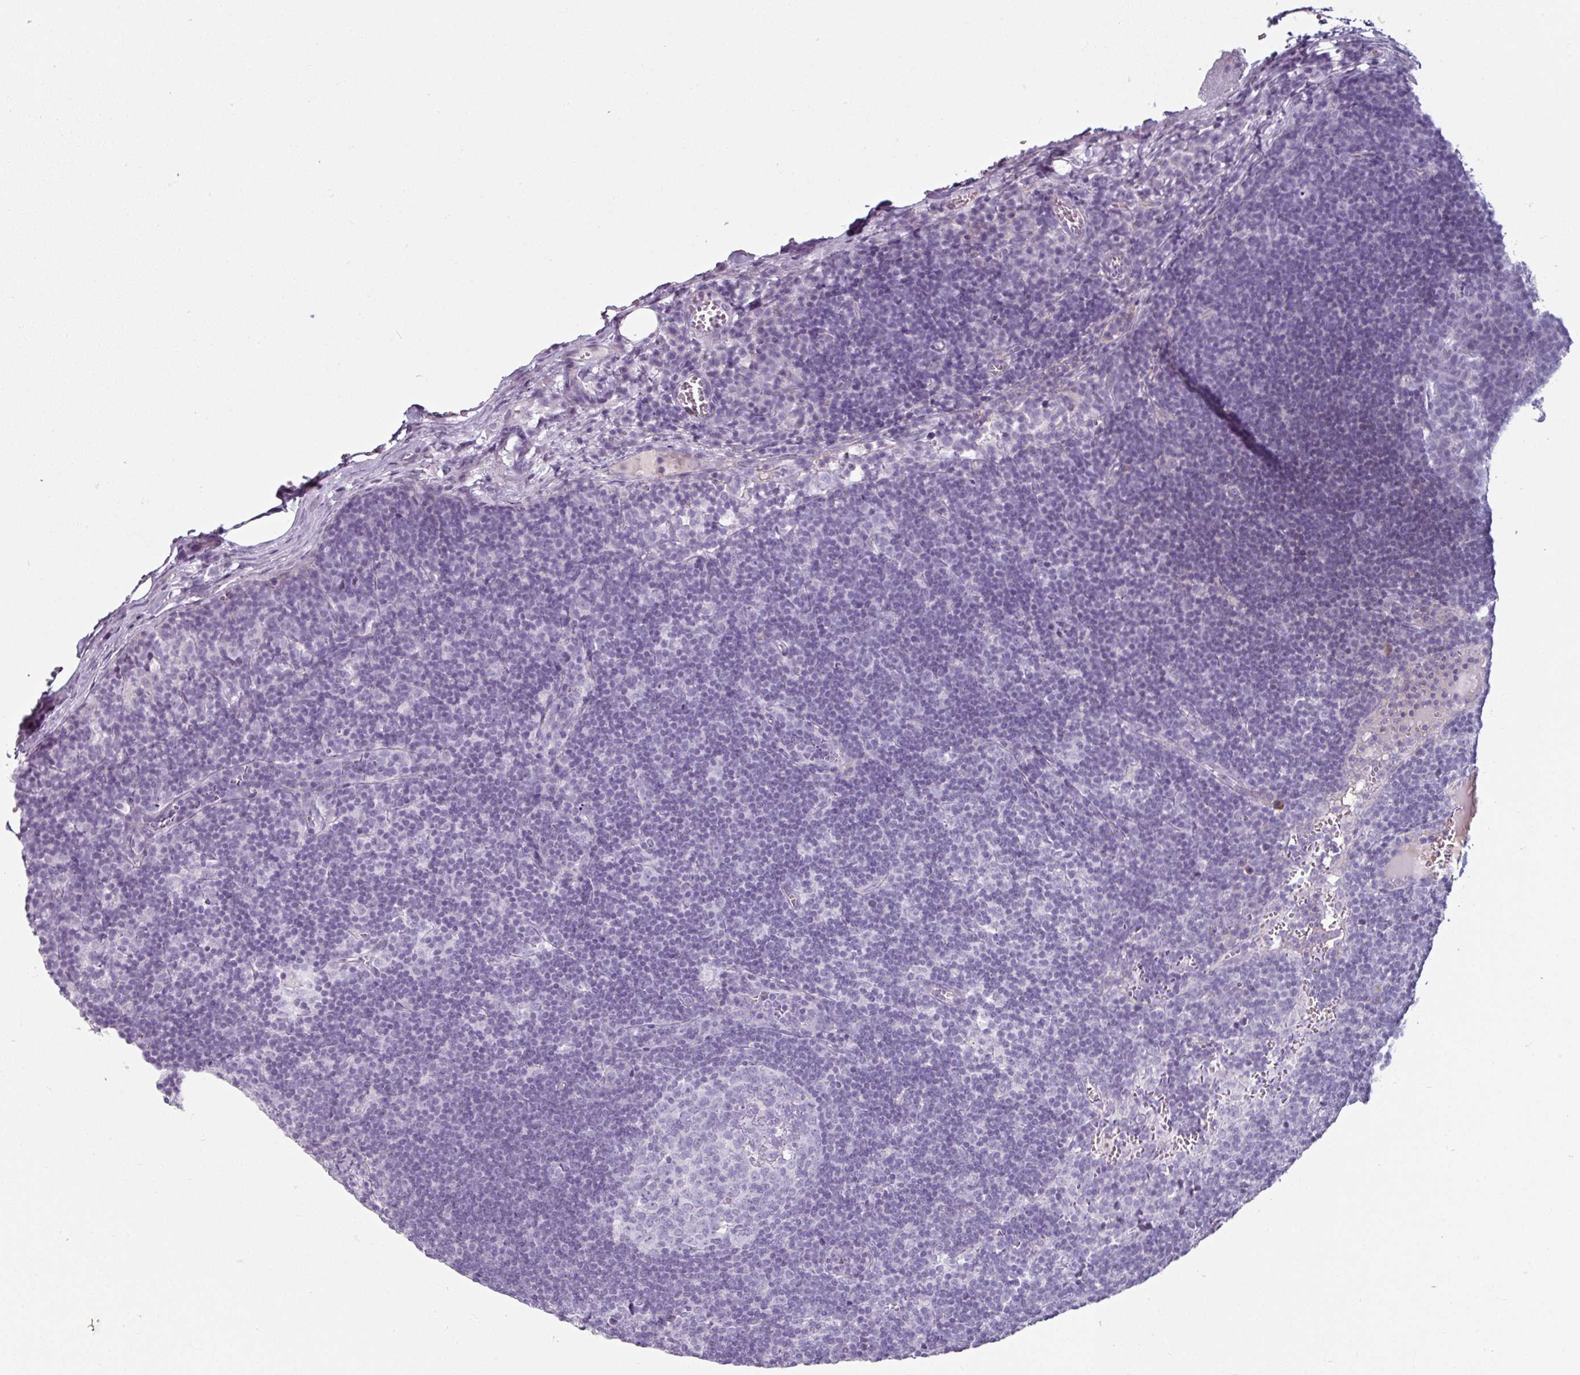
{"staining": {"intensity": "negative", "quantity": "none", "location": "none"}, "tissue": "lymph node", "cell_type": "Germinal center cells", "image_type": "normal", "snomed": [{"axis": "morphology", "description": "Normal tissue, NOS"}, {"axis": "topography", "description": "Lymph node"}], "caption": "Immunohistochemical staining of normal lymph node exhibits no significant staining in germinal center cells.", "gene": "CLCA1", "patient": {"sex": "female", "age": 29}}